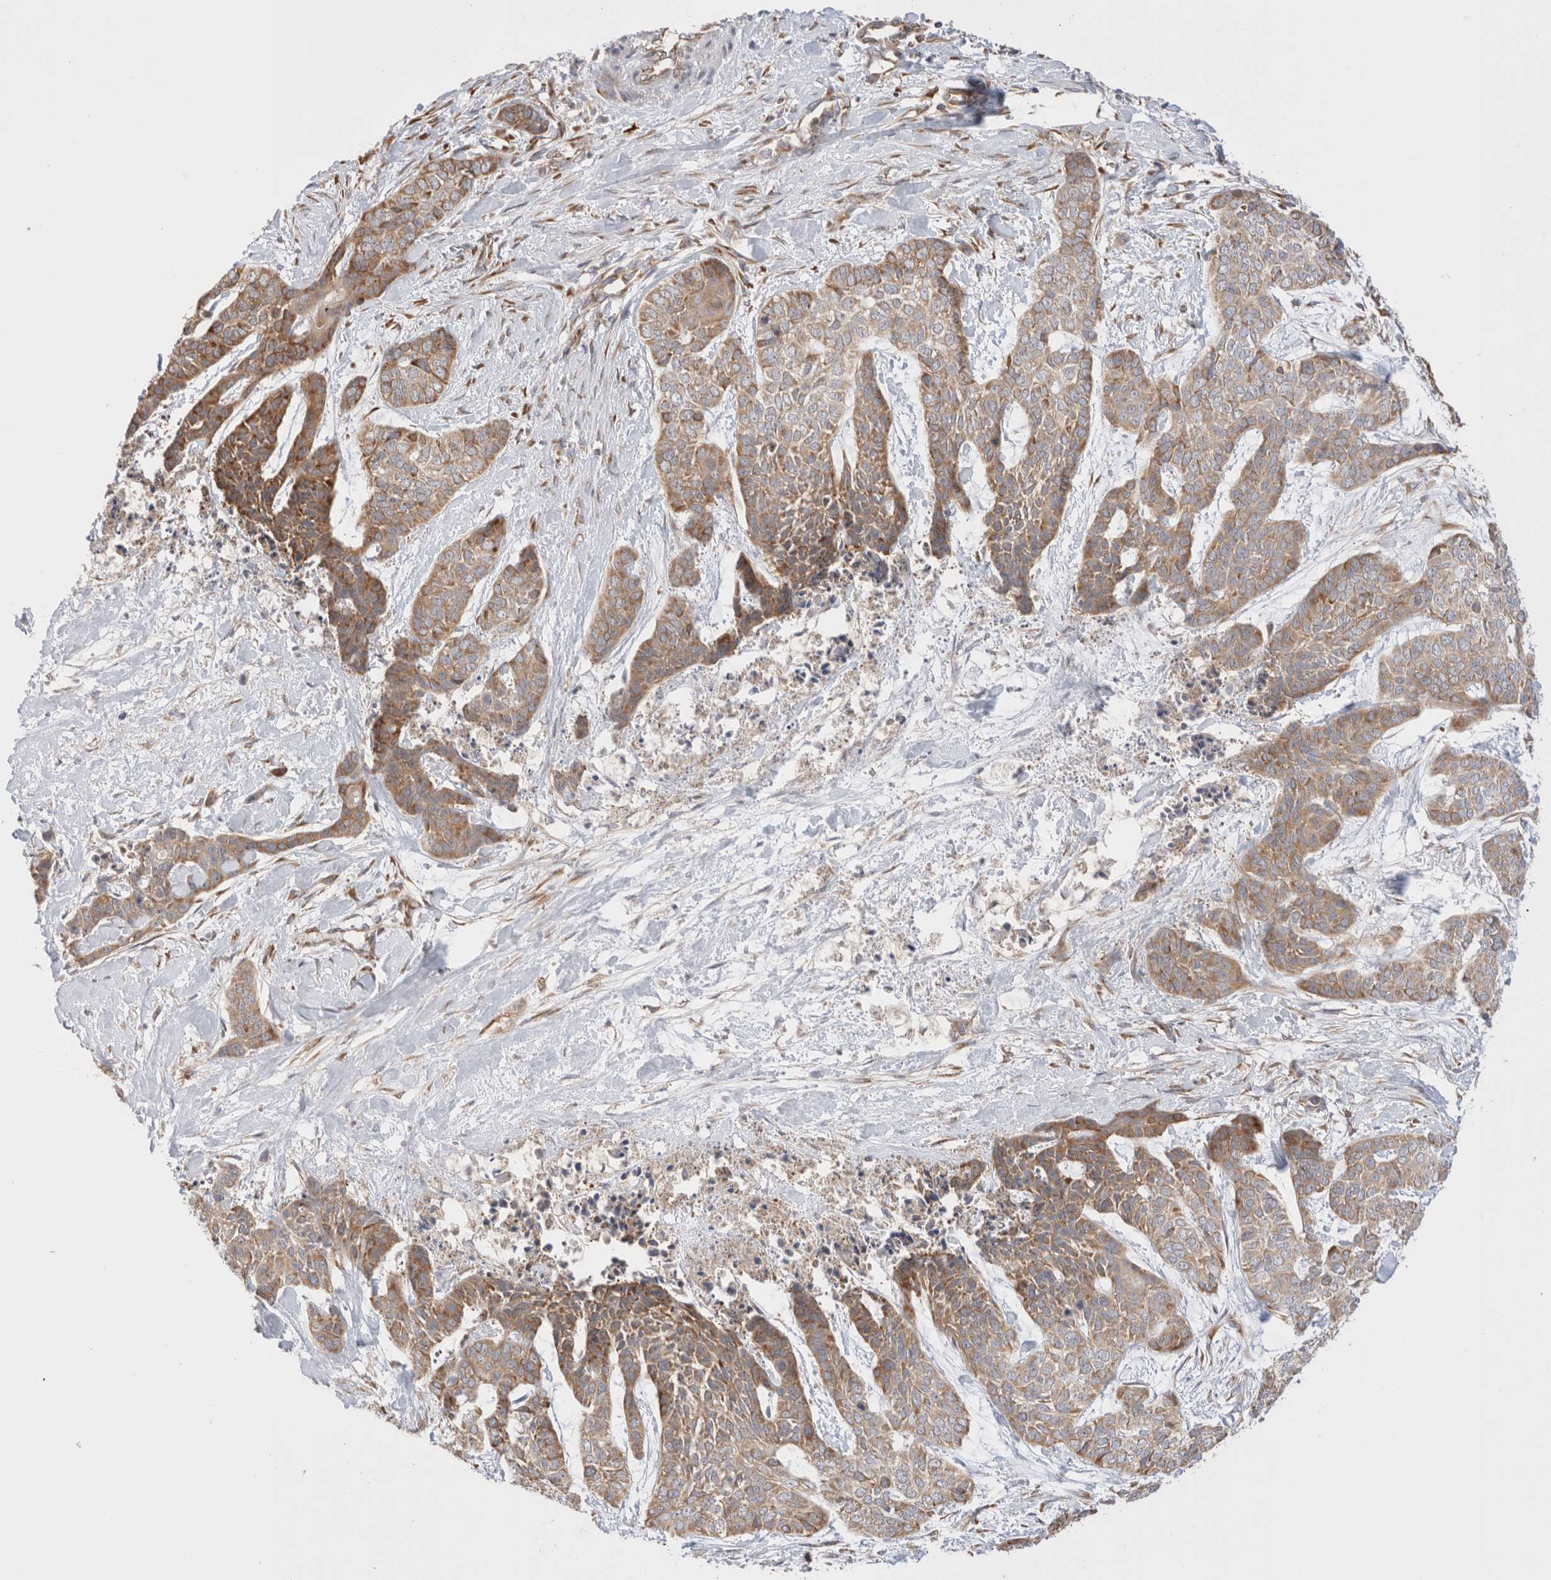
{"staining": {"intensity": "moderate", "quantity": ">75%", "location": "cytoplasmic/membranous"}, "tissue": "skin cancer", "cell_type": "Tumor cells", "image_type": "cancer", "snomed": [{"axis": "morphology", "description": "Basal cell carcinoma"}, {"axis": "topography", "description": "Skin"}], "caption": "Immunohistochemistry histopathology image of neoplastic tissue: skin basal cell carcinoma stained using IHC shows medium levels of moderate protein expression localized specifically in the cytoplasmic/membranous of tumor cells, appearing as a cytoplasmic/membranous brown color.", "gene": "UTS2B", "patient": {"sex": "female", "age": 64}}